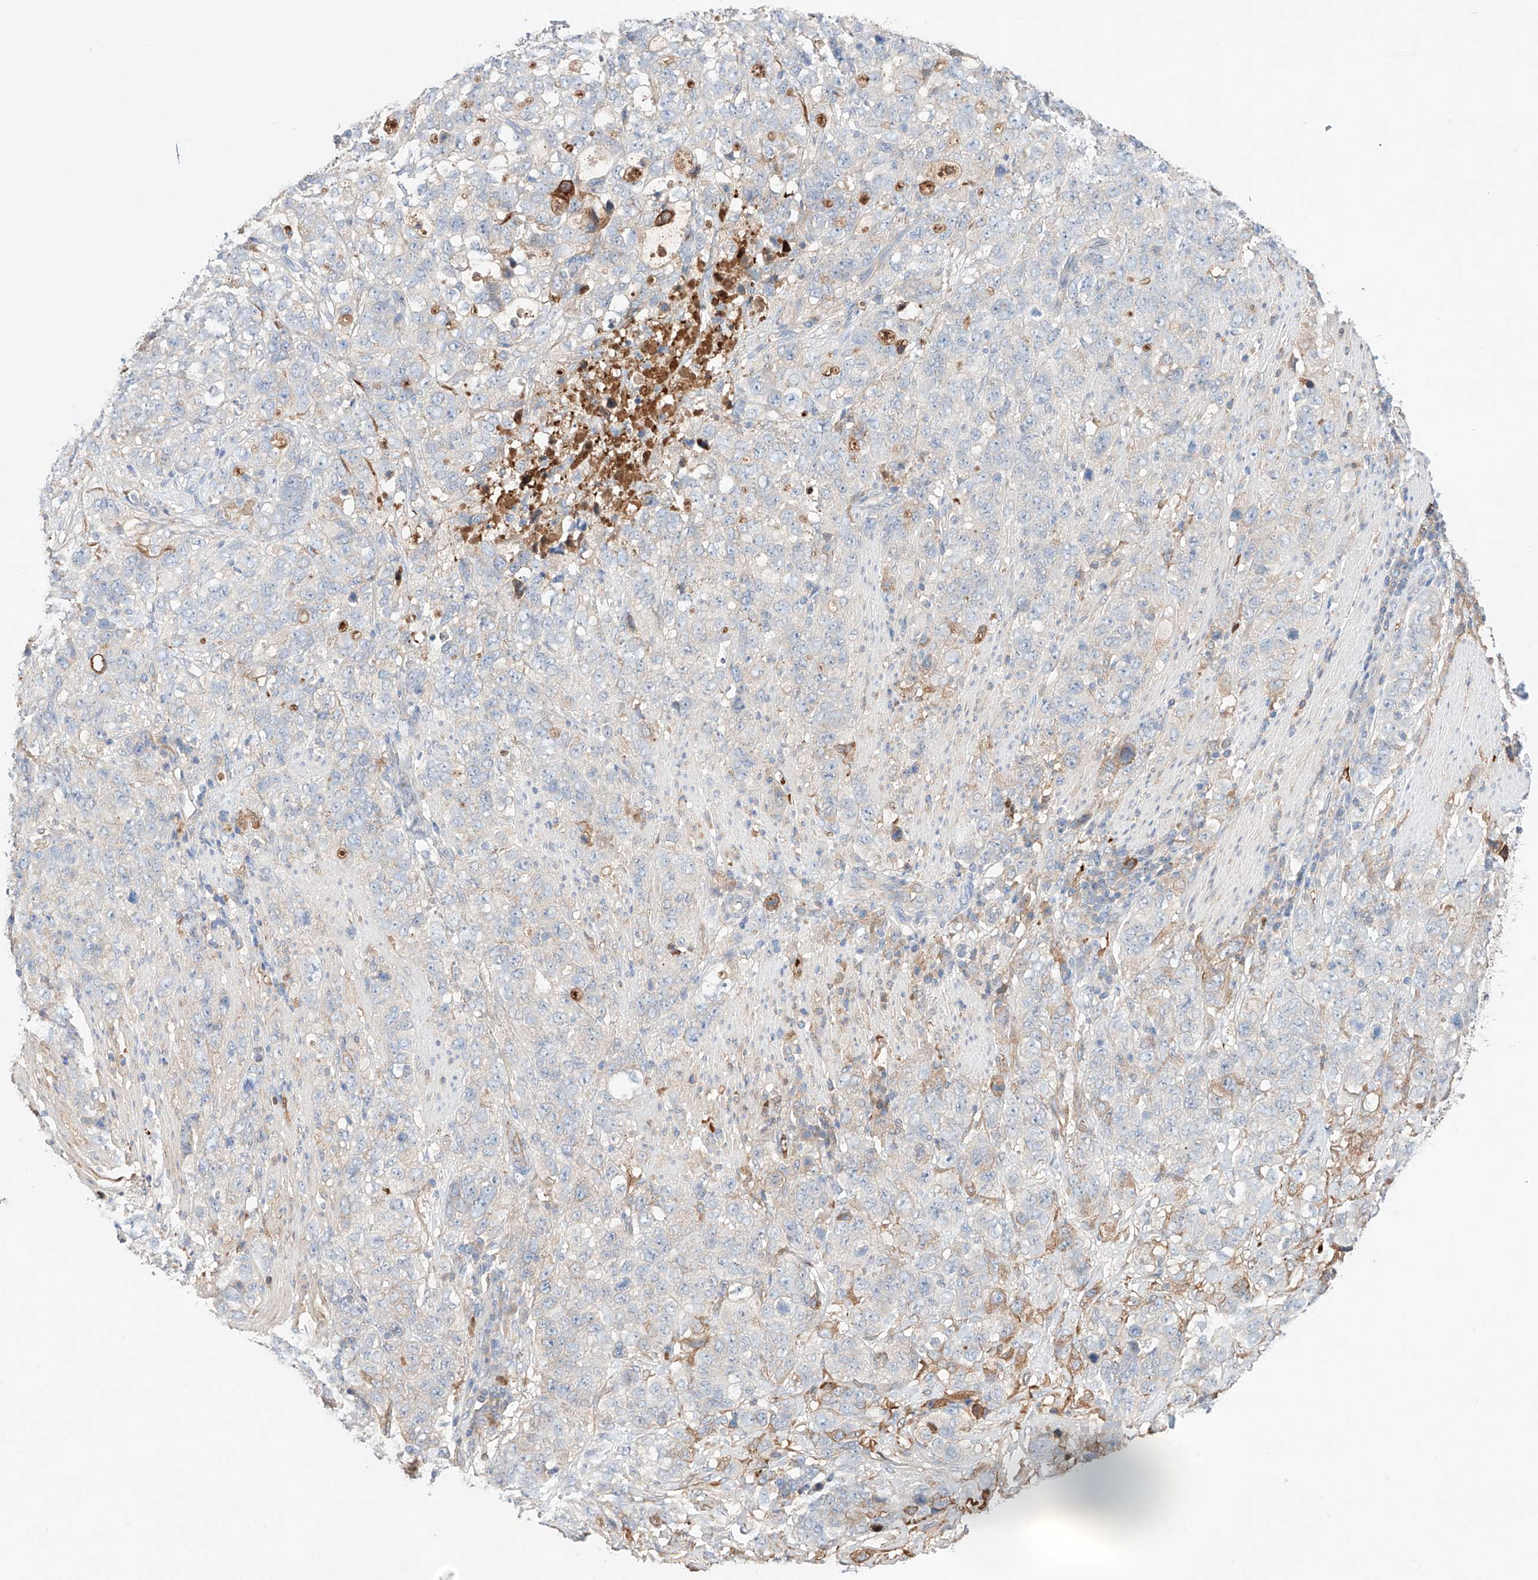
{"staining": {"intensity": "negative", "quantity": "none", "location": "none"}, "tissue": "stomach cancer", "cell_type": "Tumor cells", "image_type": "cancer", "snomed": [{"axis": "morphology", "description": "Adenocarcinoma, NOS"}, {"axis": "topography", "description": "Stomach"}], "caption": "Immunohistochemistry (IHC) histopathology image of adenocarcinoma (stomach) stained for a protein (brown), which reveals no staining in tumor cells.", "gene": "PGGT1B", "patient": {"sex": "male", "age": 48}}